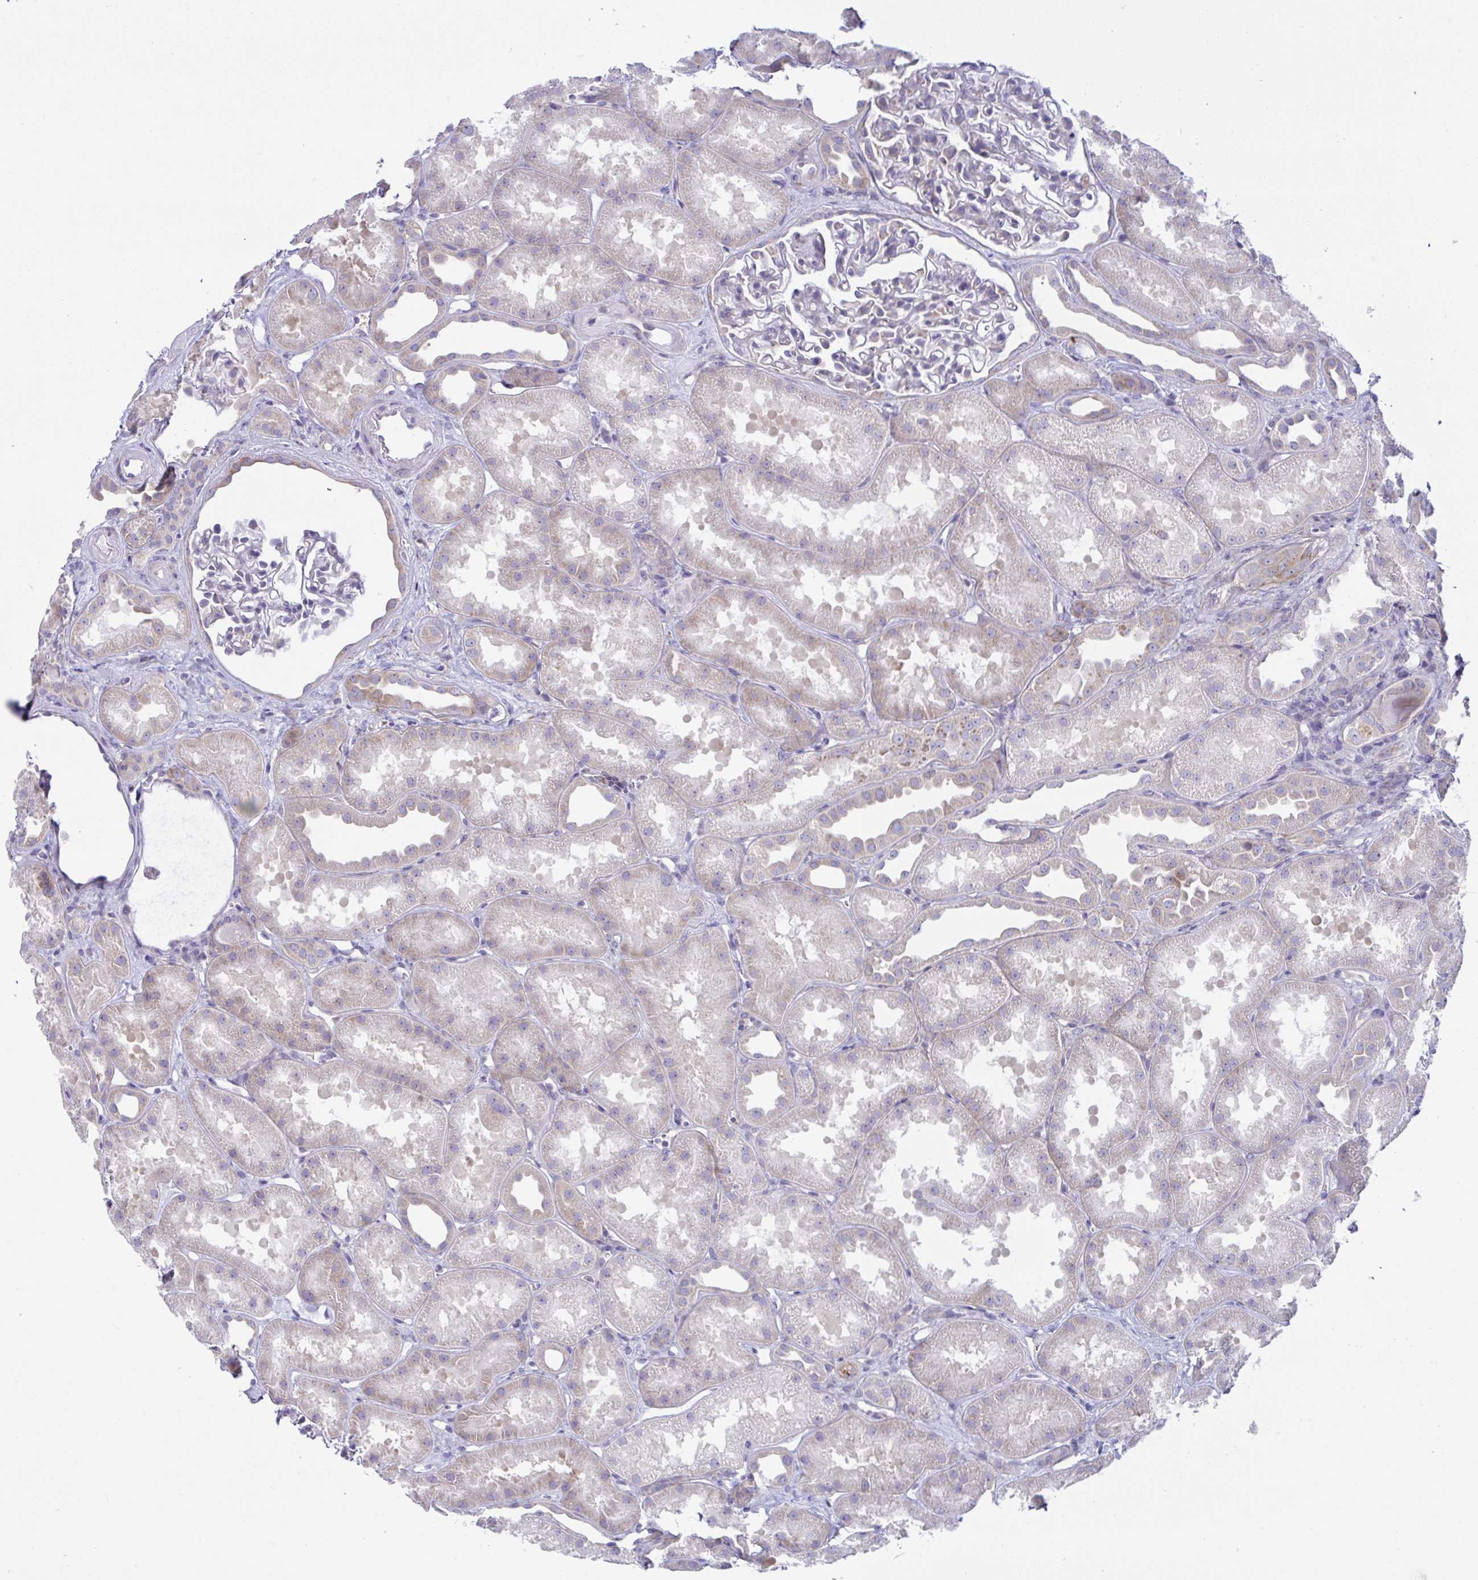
{"staining": {"intensity": "negative", "quantity": "none", "location": "none"}, "tissue": "kidney", "cell_type": "Cells in glomeruli", "image_type": "normal", "snomed": [{"axis": "morphology", "description": "Normal tissue, NOS"}, {"axis": "topography", "description": "Kidney"}], "caption": "A photomicrograph of kidney stained for a protein shows no brown staining in cells in glomeruli.", "gene": "FAU", "patient": {"sex": "male", "age": 61}}